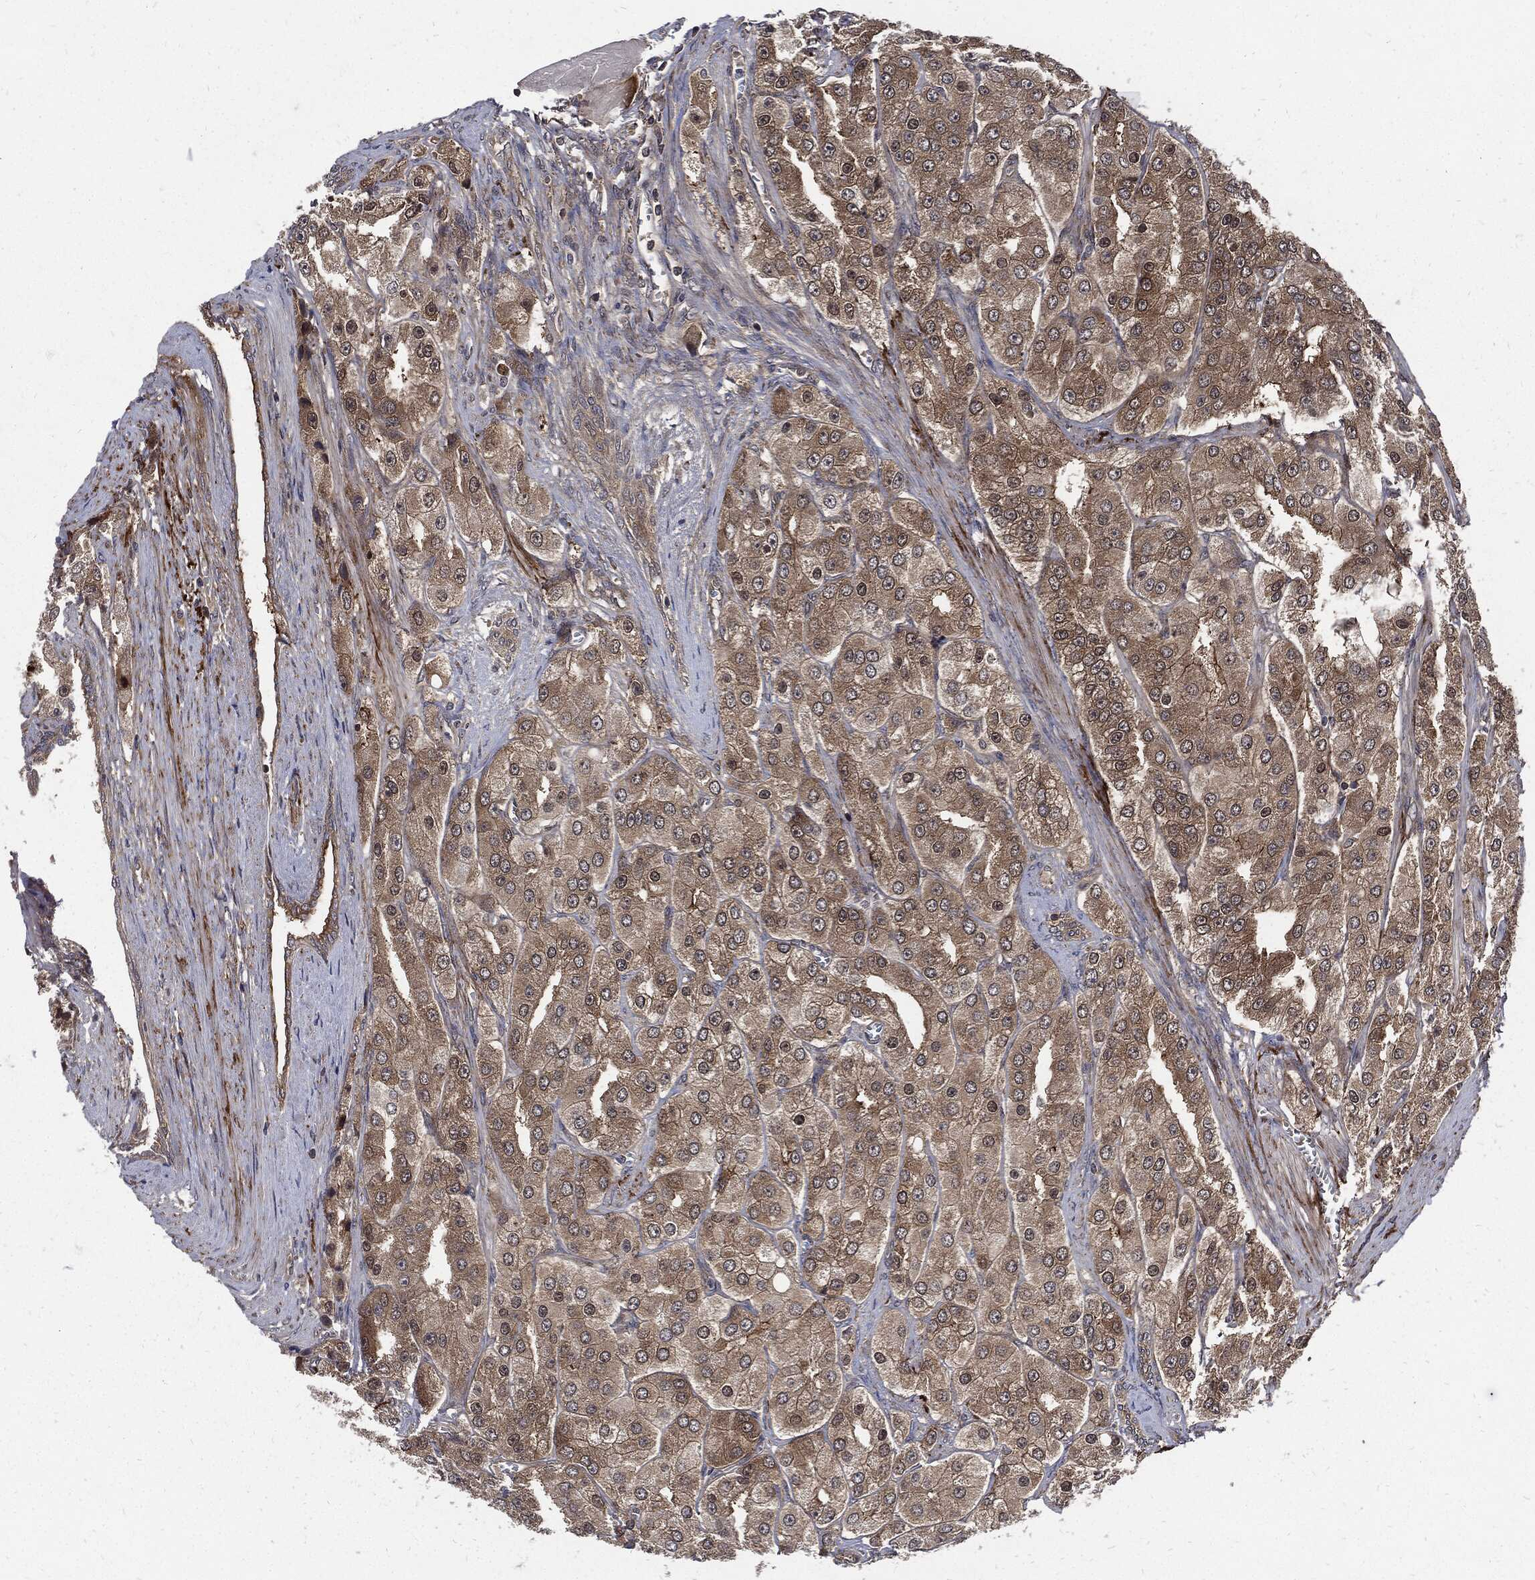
{"staining": {"intensity": "moderate", "quantity": "25%-75%", "location": "cytoplasmic/membranous"}, "tissue": "prostate cancer", "cell_type": "Tumor cells", "image_type": "cancer", "snomed": [{"axis": "morphology", "description": "Adenocarcinoma, Low grade"}, {"axis": "topography", "description": "Prostate"}], "caption": "This histopathology image shows prostate cancer stained with IHC to label a protein in brown. The cytoplasmic/membranous of tumor cells show moderate positivity for the protein. Nuclei are counter-stained blue.", "gene": "CLU", "patient": {"sex": "male", "age": 69}}